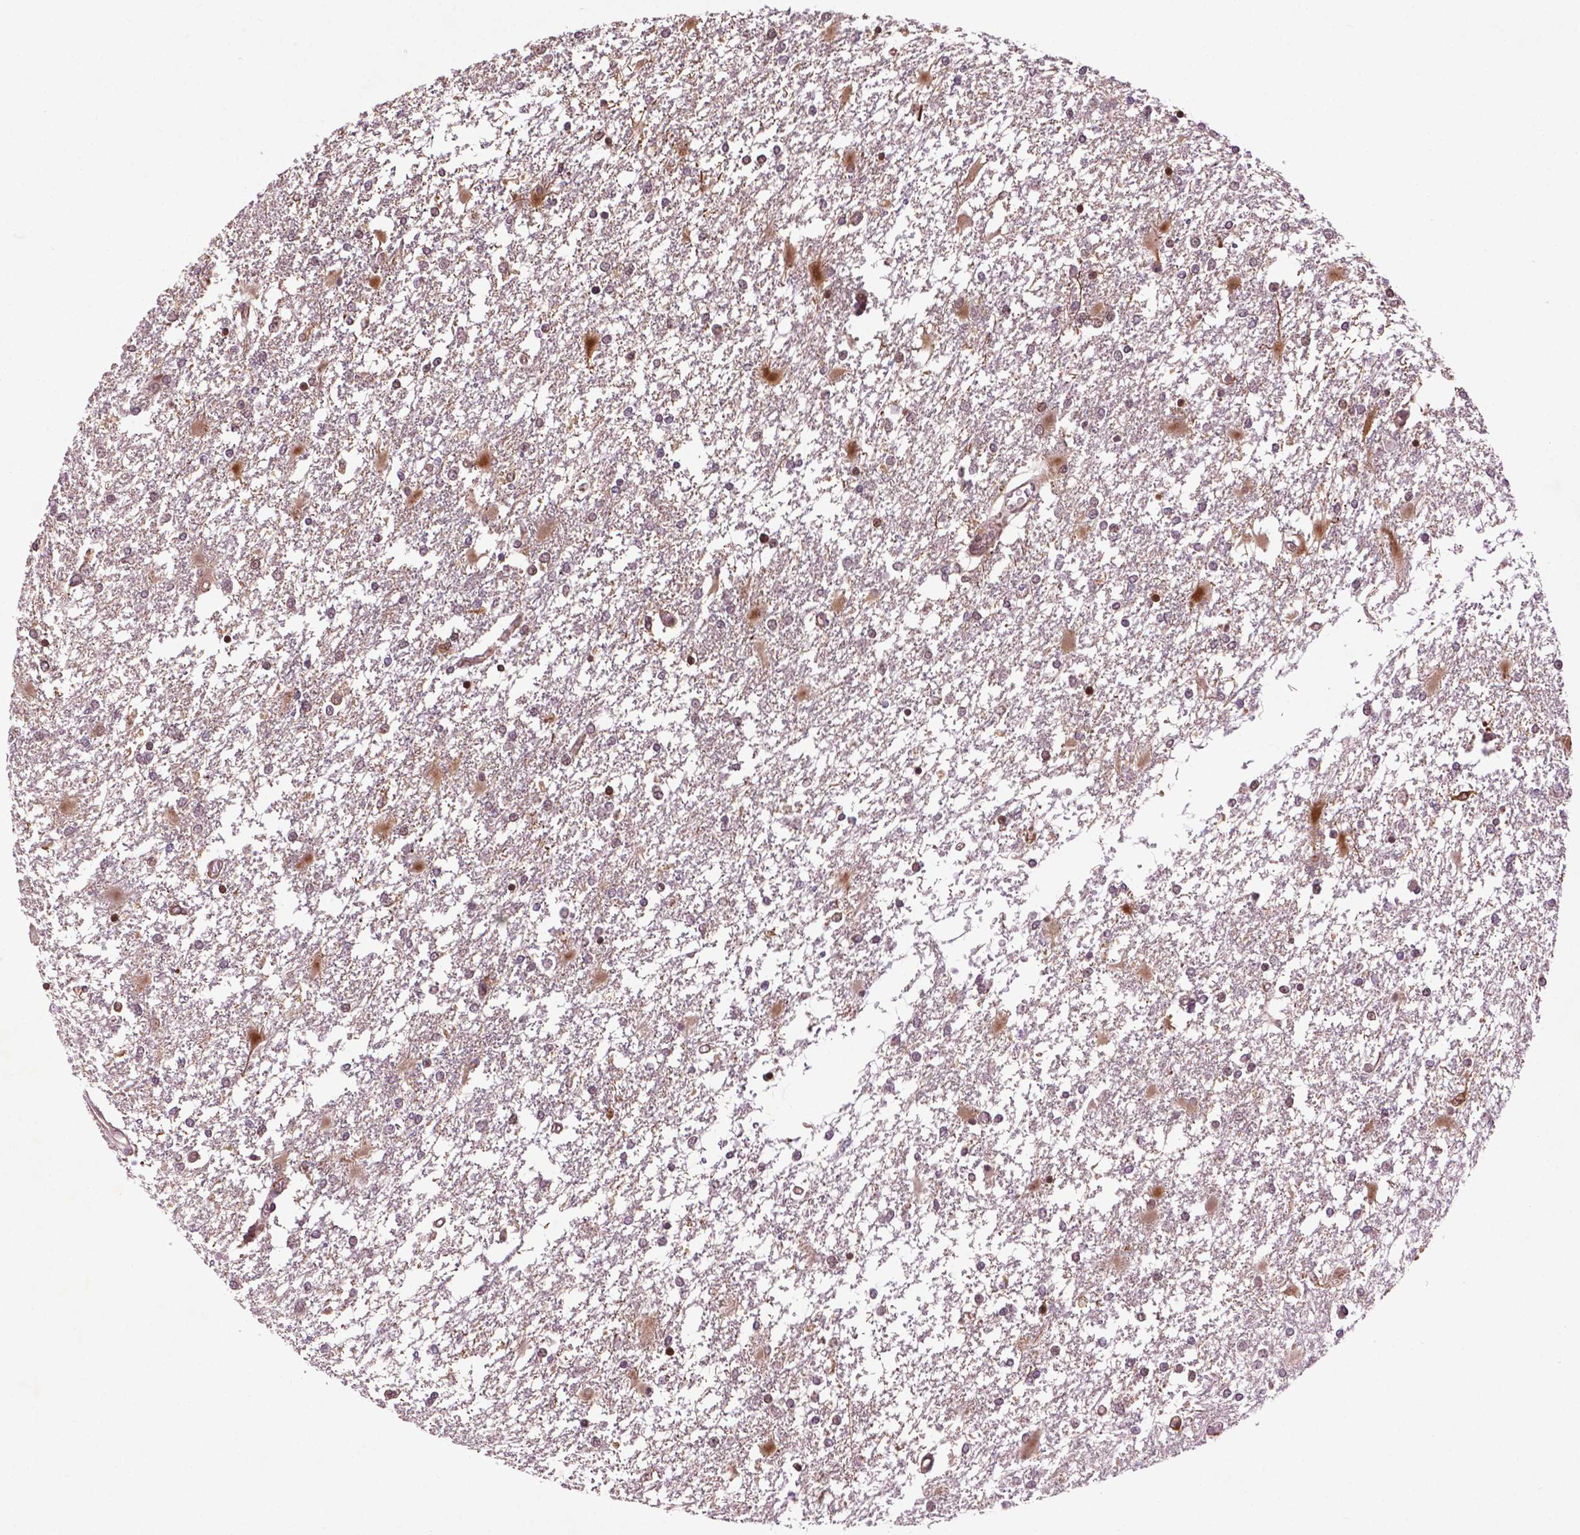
{"staining": {"intensity": "moderate", "quantity": "<25%", "location": "cytoplasmic/membranous,nuclear"}, "tissue": "glioma", "cell_type": "Tumor cells", "image_type": "cancer", "snomed": [{"axis": "morphology", "description": "Glioma, malignant, High grade"}, {"axis": "topography", "description": "Cerebral cortex"}], "caption": "The micrograph demonstrates immunohistochemical staining of glioma. There is moderate cytoplasmic/membranous and nuclear positivity is identified in approximately <25% of tumor cells.", "gene": "TMX2", "patient": {"sex": "male", "age": 79}}